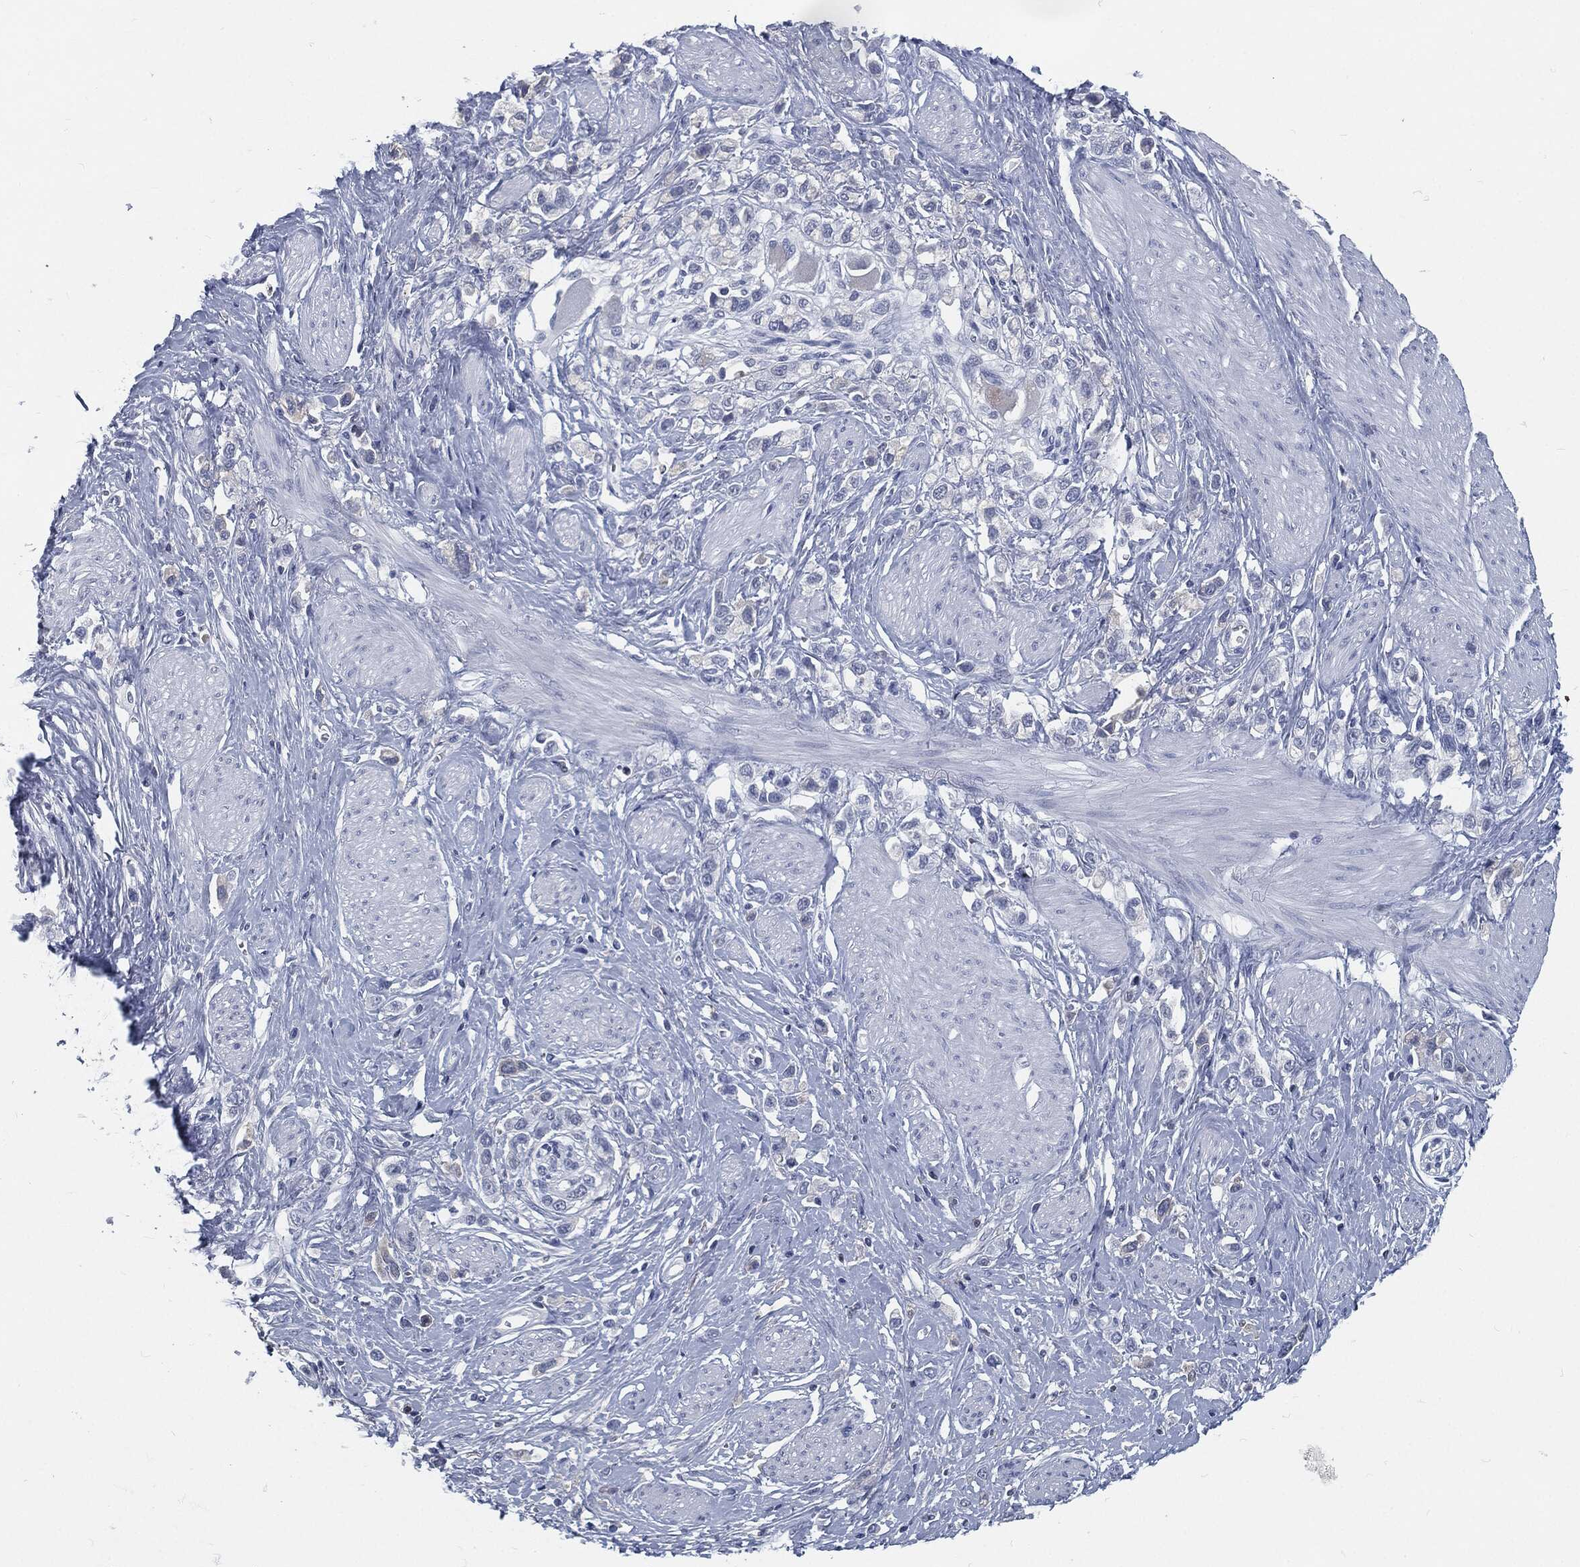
{"staining": {"intensity": "negative", "quantity": "none", "location": "none"}, "tissue": "stomach cancer", "cell_type": "Tumor cells", "image_type": "cancer", "snomed": [{"axis": "morphology", "description": "Normal tissue, NOS"}, {"axis": "morphology", "description": "Adenocarcinoma, NOS"}, {"axis": "morphology", "description": "Adenocarcinoma, High grade"}, {"axis": "topography", "description": "Stomach, upper"}, {"axis": "topography", "description": "Stomach"}], "caption": "This is an IHC micrograph of stomach cancer (adenocarcinoma (high-grade)). There is no expression in tumor cells.", "gene": "MST1", "patient": {"sex": "female", "age": 65}}